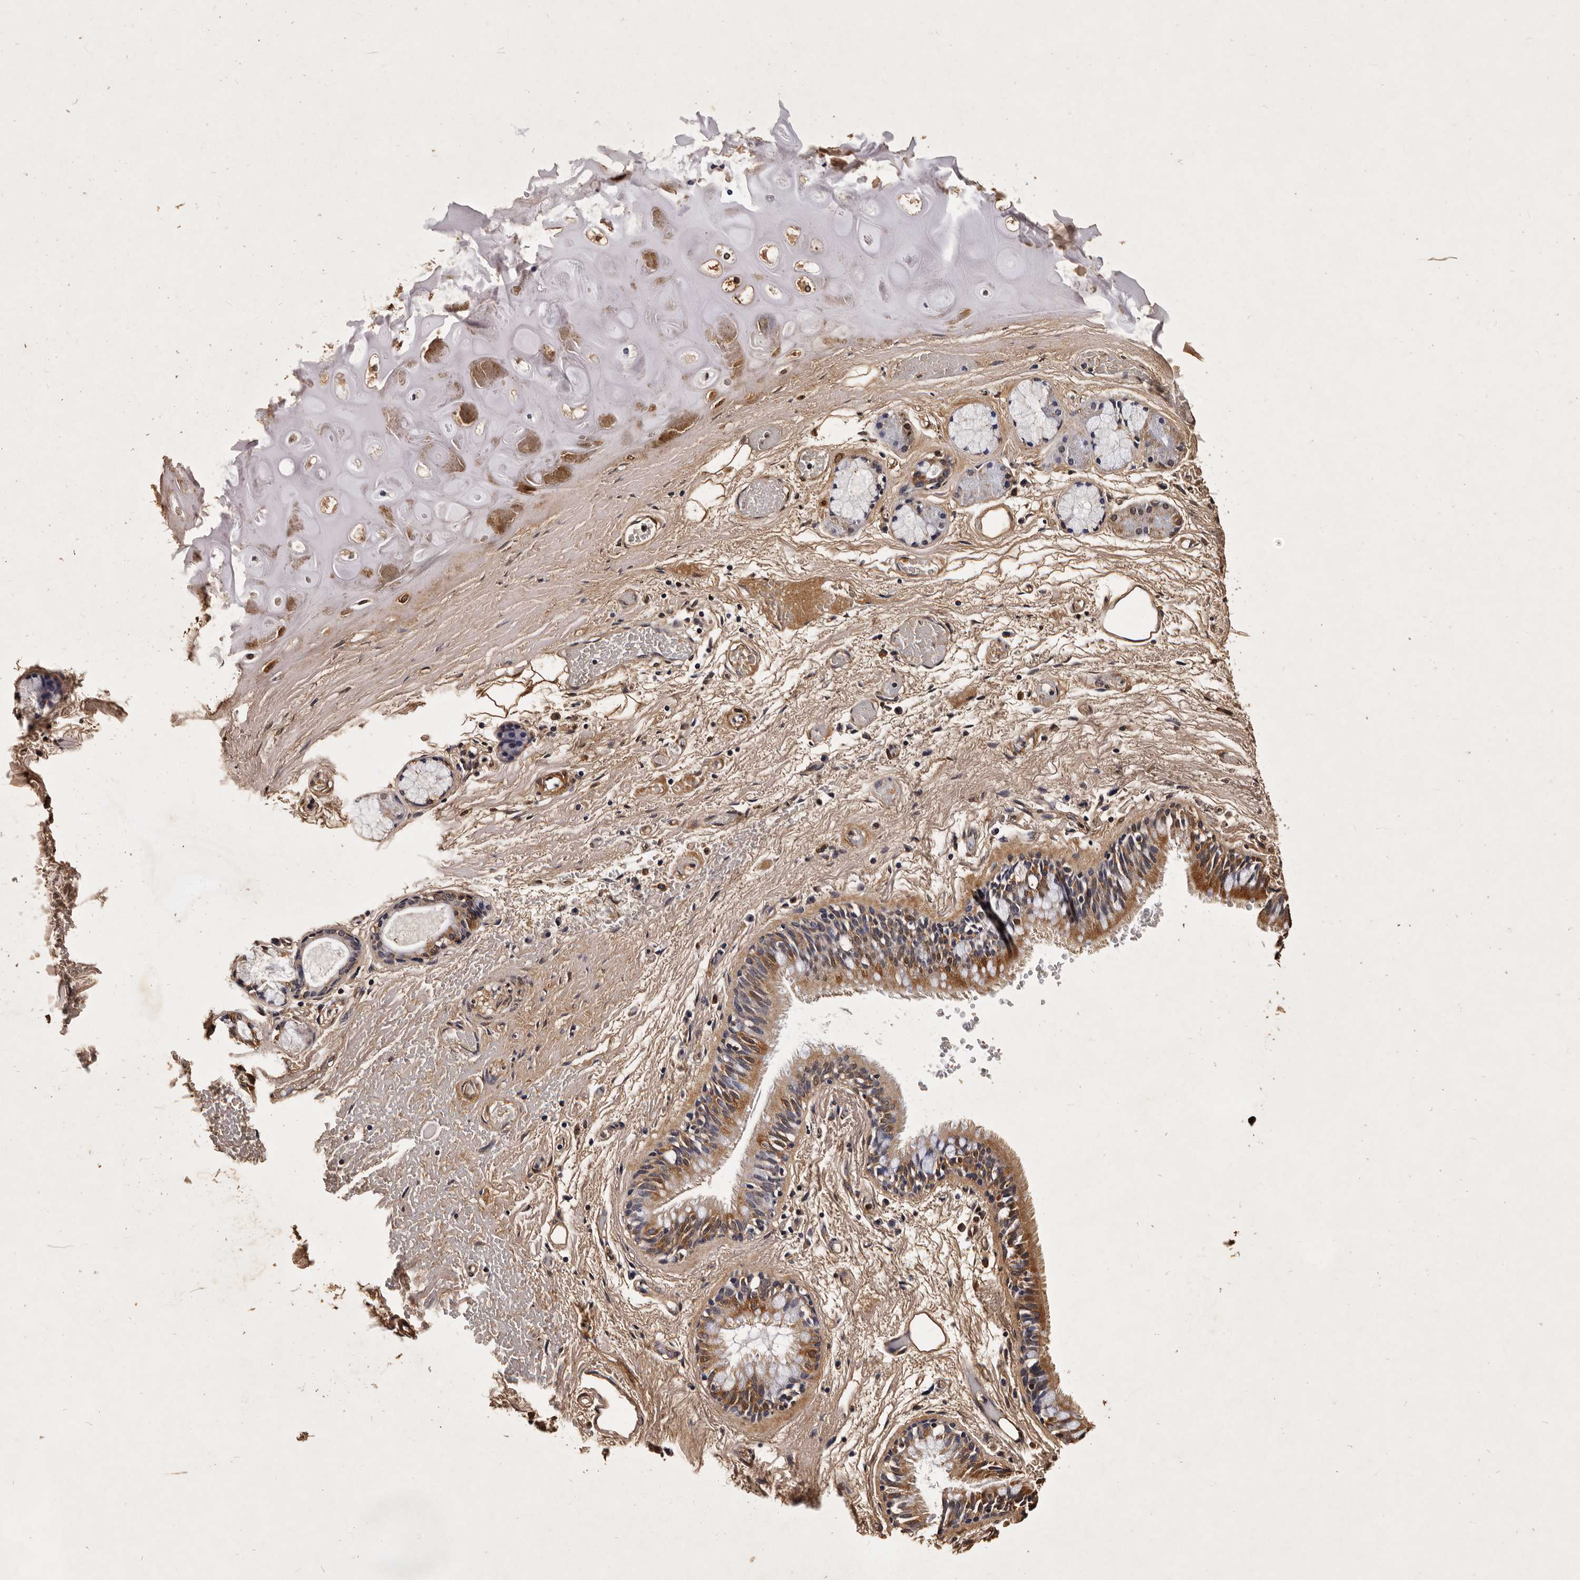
{"staining": {"intensity": "moderate", "quantity": ">75%", "location": "cytoplasmic/membranous"}, "tissue": "adipose tissue", "cell_type": "Adipocytes", "image_type": "normal", "snomed": [{"axis": "morphology", "description": "Normal tissue, NOS"}, {"axis": "topography", "description": "Cartilage tissue"}, {"axis": "topography", "description": "Bronchus"}], "caption": "High-magnification brightfield microscopy of unremarkable adipose tissue stained with DAB (brown) and counterstained with hematoxylin (blue). adipocytes exhibit moderate cytoplasmic/membranous staining is seen in about>75% of cells. (Stains: DAB in brown, nuclei in blue, Microscopy: brightfield microscopy at high magnification).", "gene": "PARS2", "patient": {"sex": "female", "age": 73}}